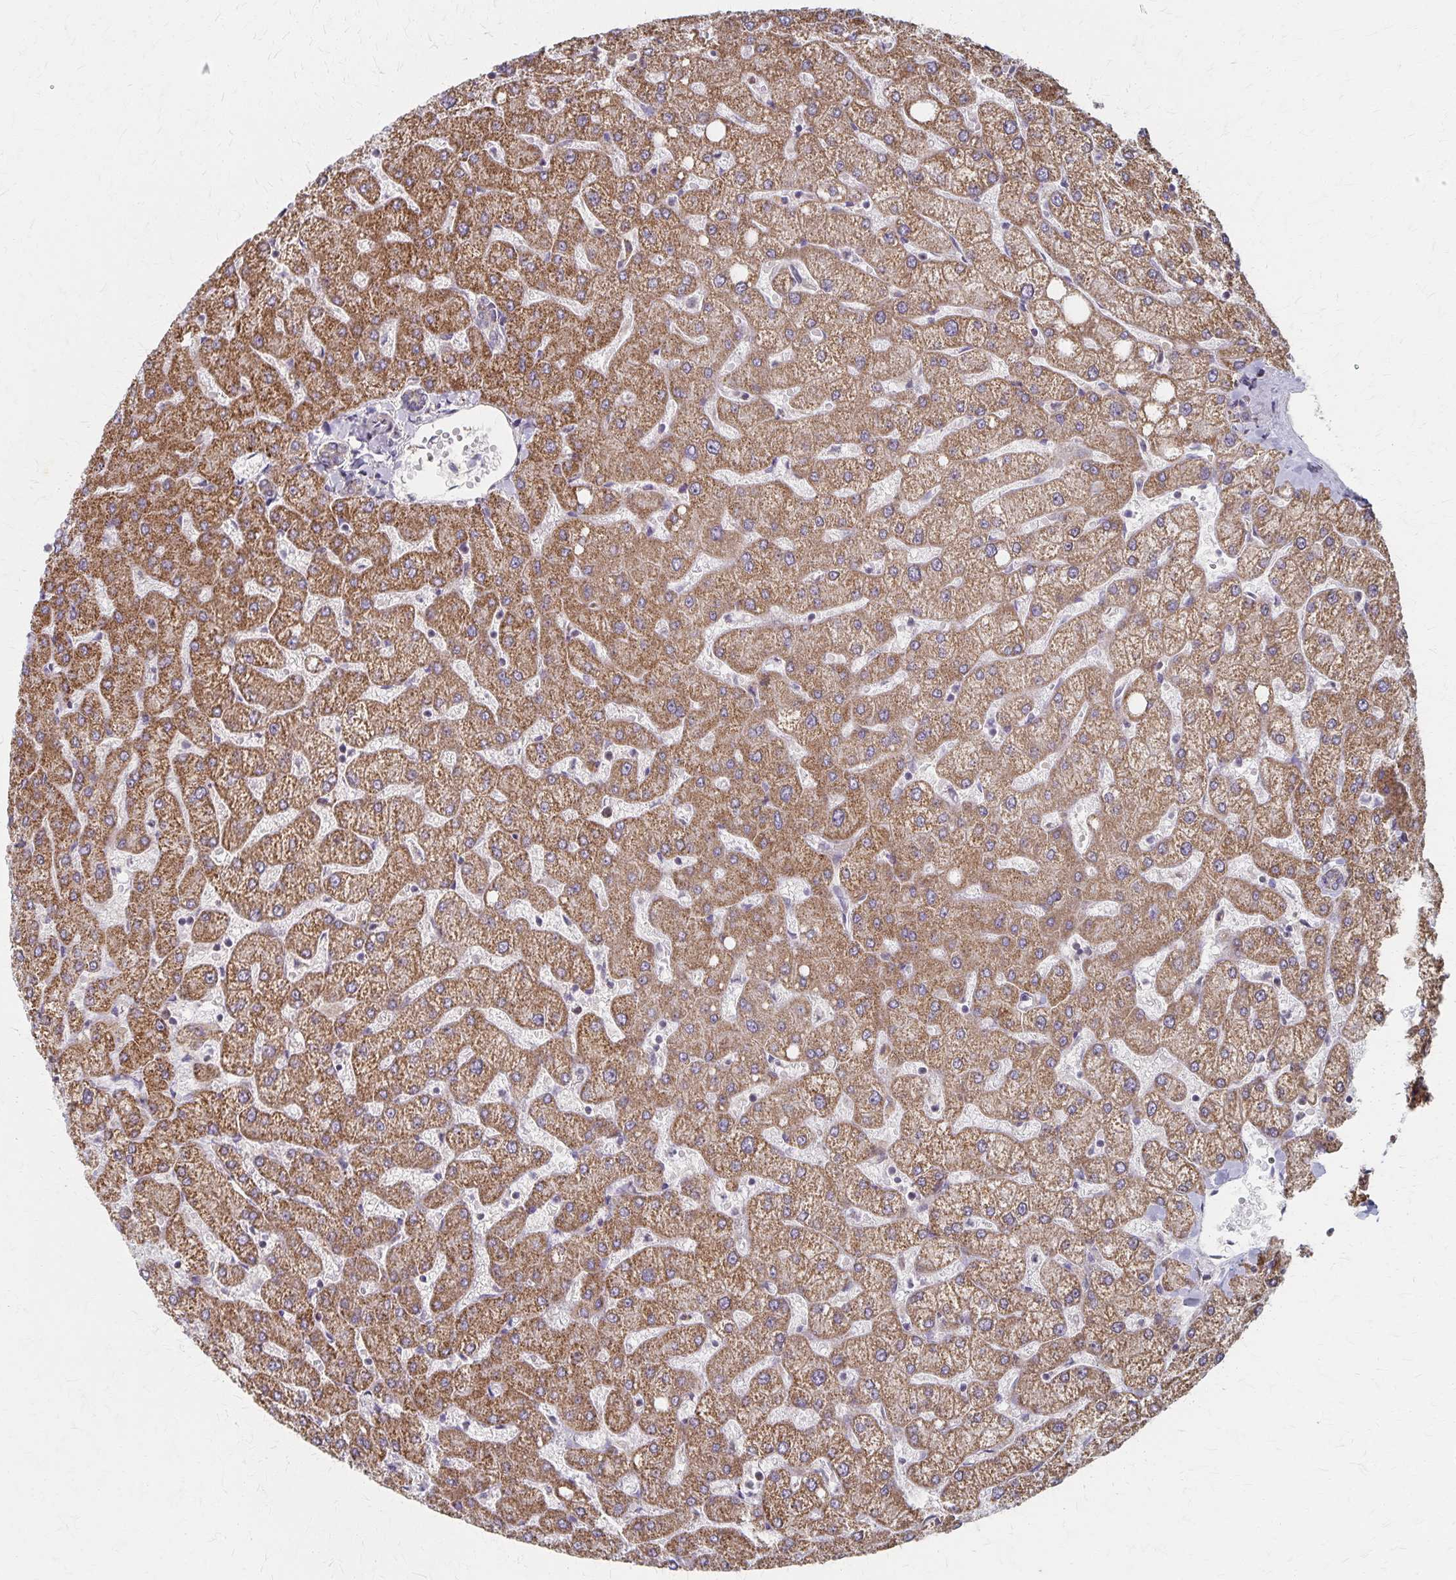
{"staining": {"intensity": "weak", "quantity": ">75%", "location": "cytoplasmic/membranous"}, "tissue": "liver", "cell_type": "Cholangiocytes", "image_type": "normal", "snomed": [{"axis": "morphology", "description": "Normal tissue, NOS"}, {"axis": "topography", "description": "Liver"}], "caption": "The immunohistochemical stain labels weak cytoplasmic/membranous staining in cholangiocytes of normal liver. (IHC, brightfield microscopy, high magnification).", "gene": "DYRK4", "patient": {"sex": "female", "age": 54}}